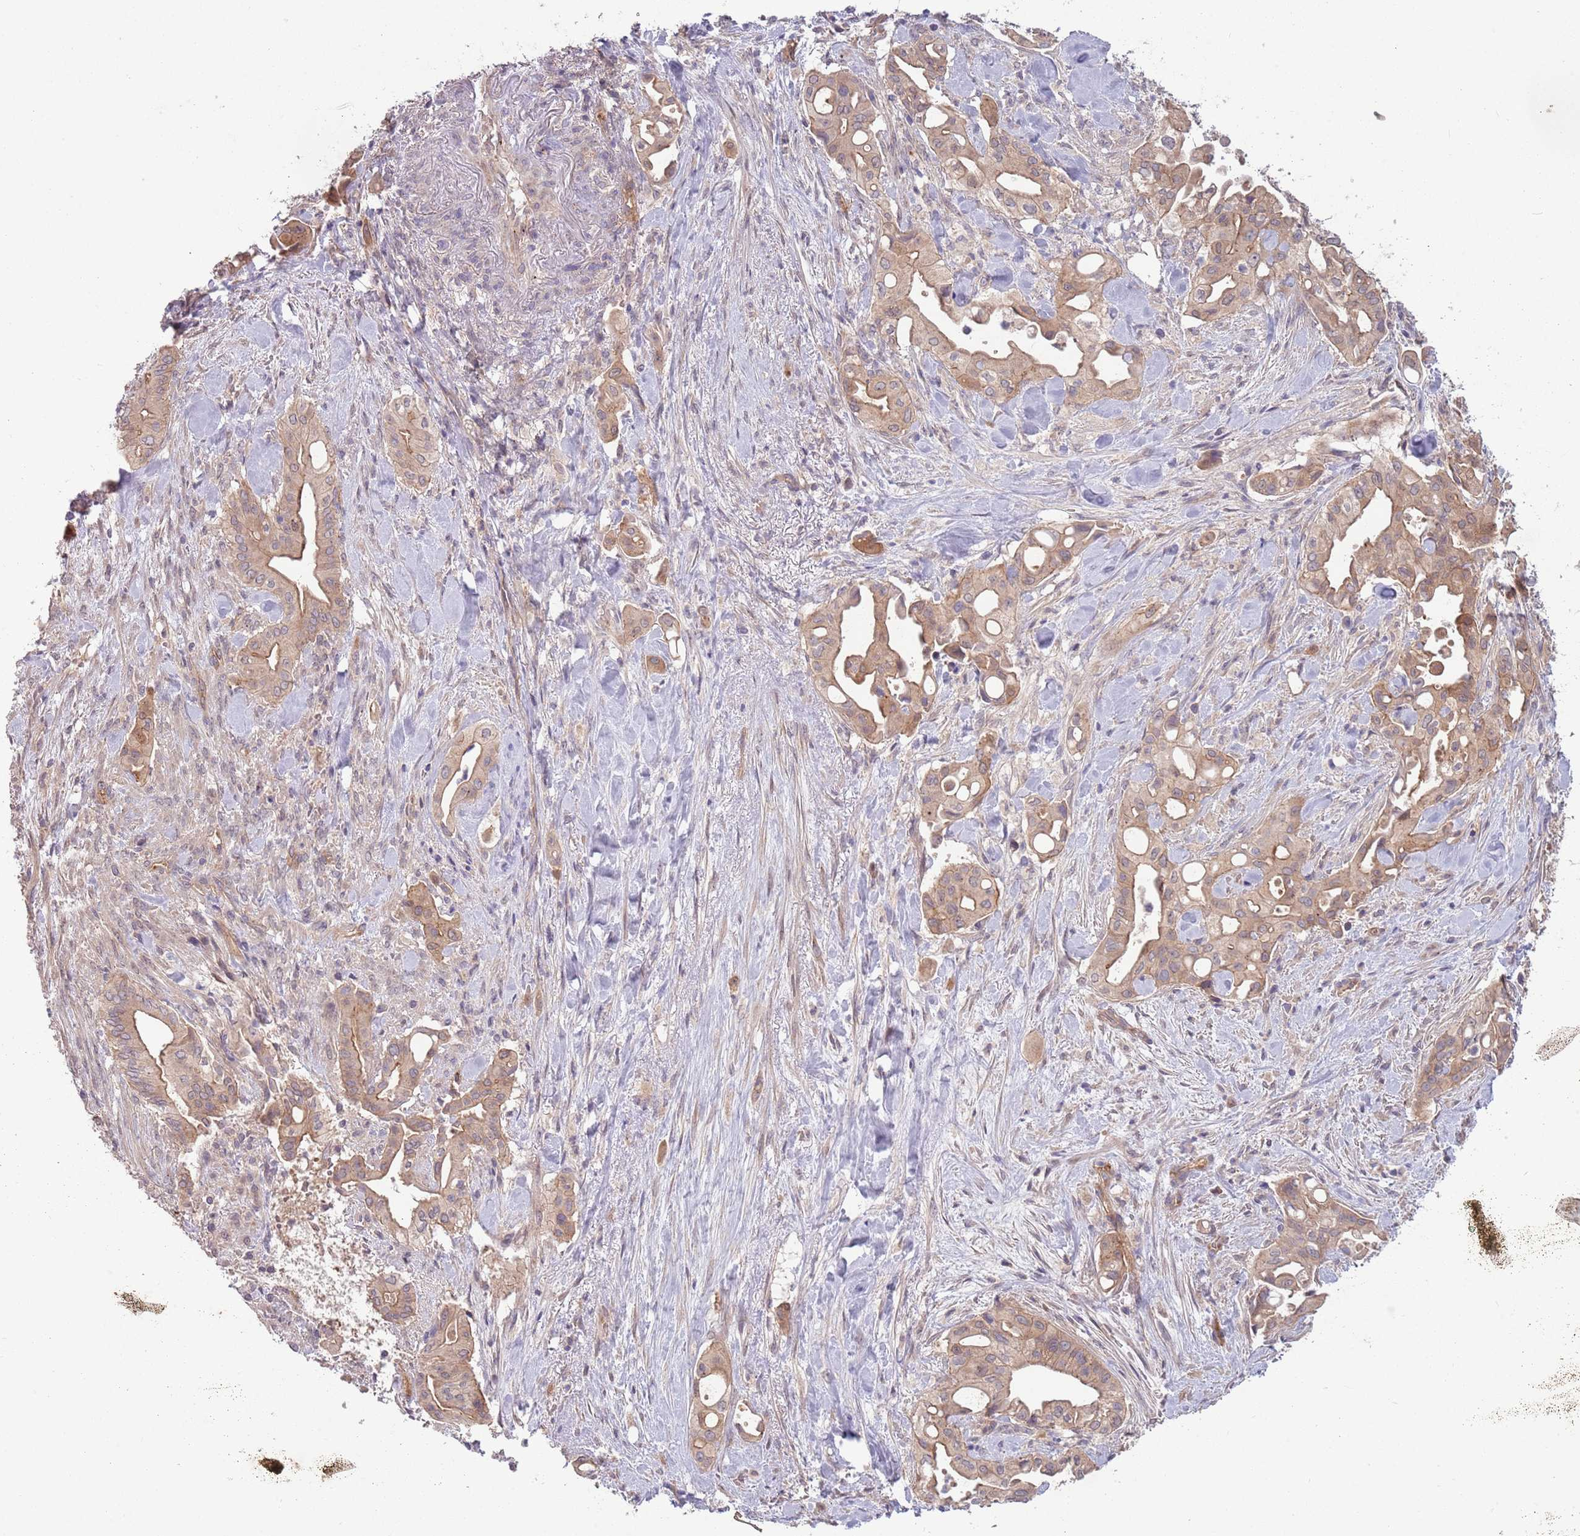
{"staining": {"intensity": "moderate", "quantity": ">75%", "location": "cytoplasmic/membranous"}, "tissue": "liver cancer", "cell_type": "Tumor cells", "image_type": "cancer", "snomed": [{"axis": "morphology", "description": "Cholangiocarcinoma"}, {"axis": "topography", "description": "Liver"}], "caption": "DAB immunohistochemical staining of human liver cancer demonstrates moderate cytoplasmic/membranous protein expression in about >75% of tumor cells.", "gene": "SAV1", "patient": {"sex": "female", "age": 68}}